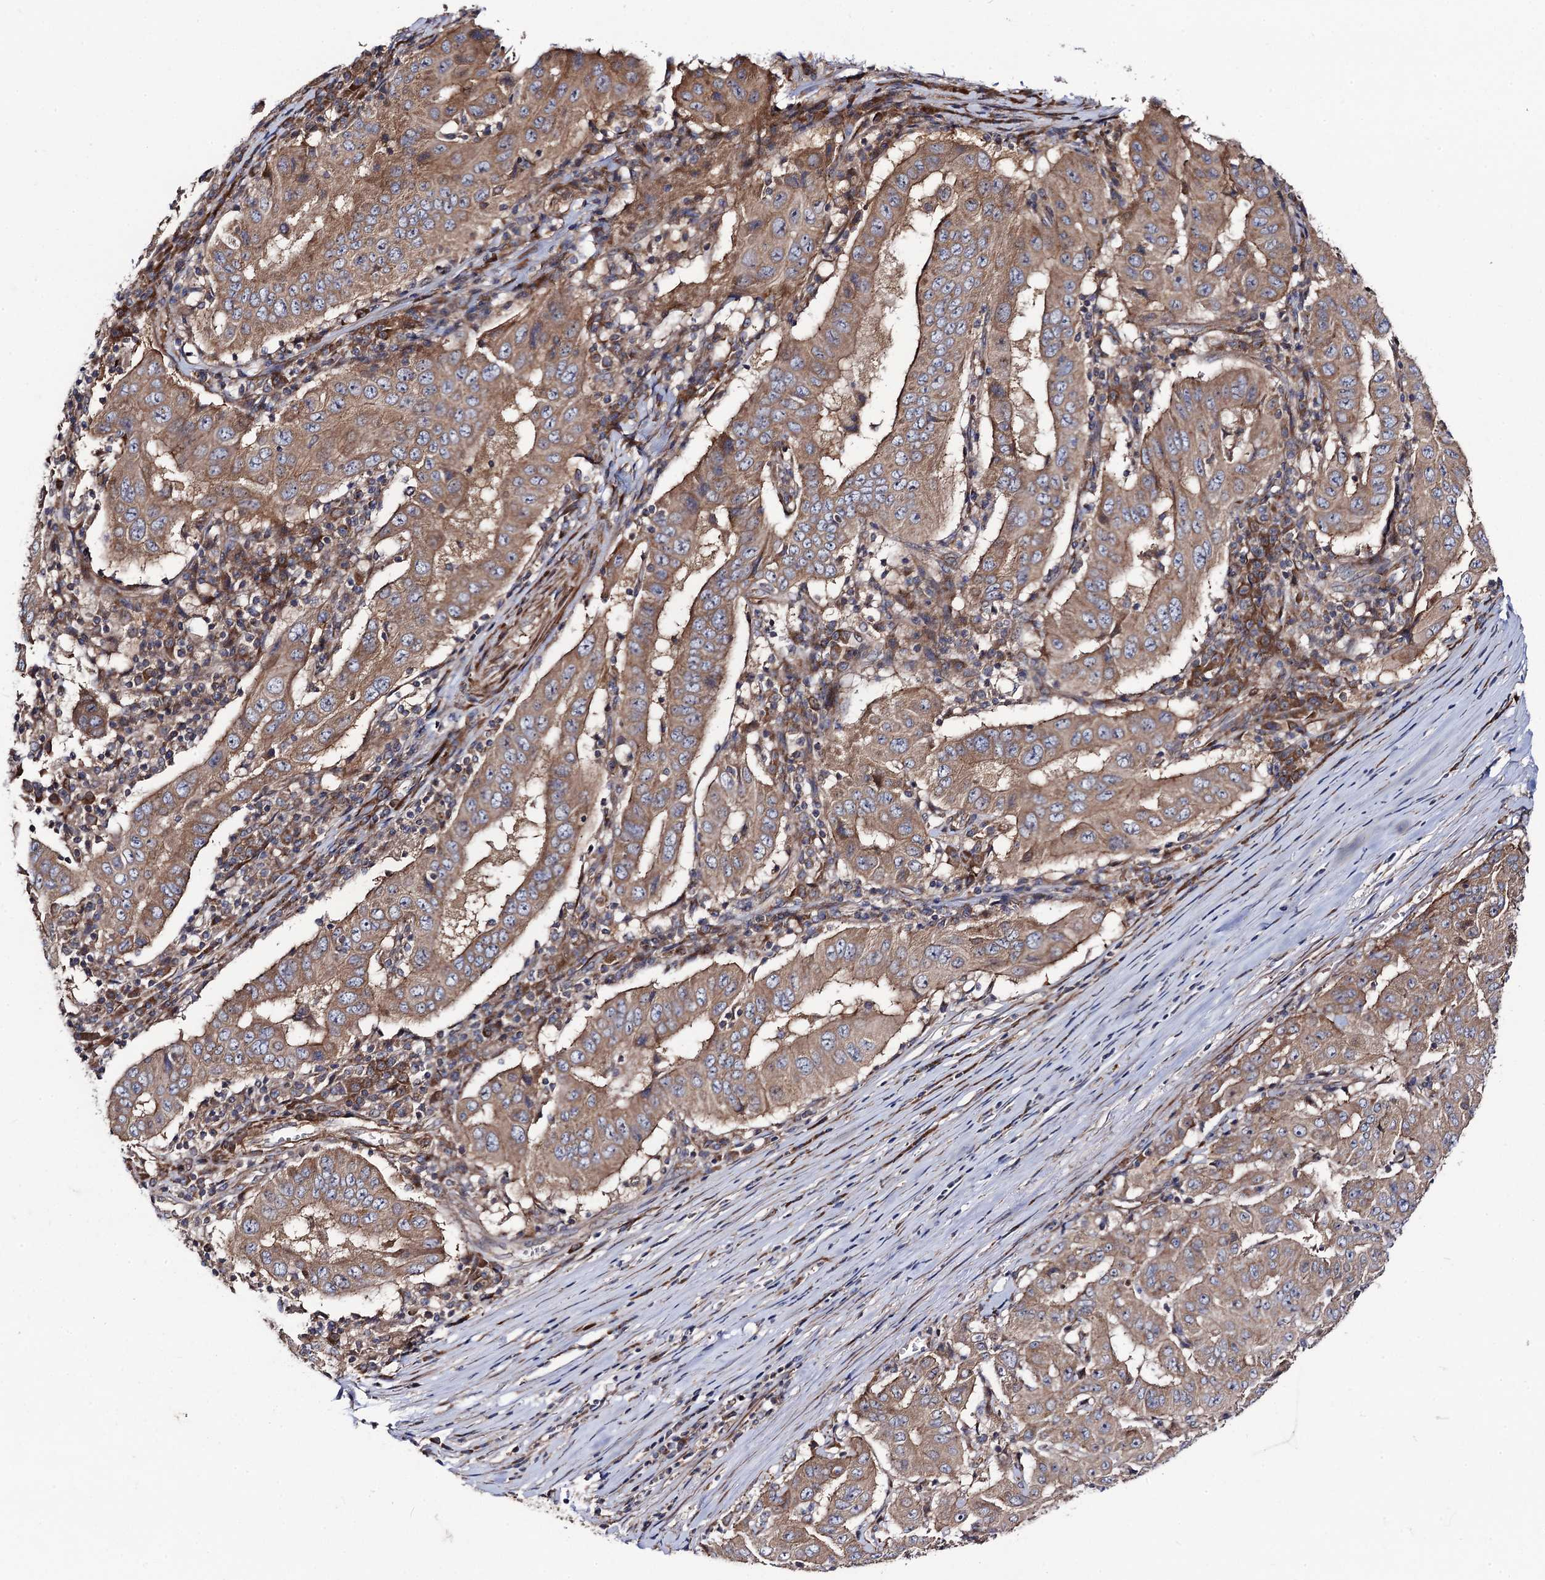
{"staining": {"intensity": "moderate", "quantity": ">75%", "location": "cytoplasmic/membranous"}, "tissue": "pancreatic cancer", "cell_type": "Tumor cells", "image_type": "cancer", "snomed": [{"axis": "morphology", "description": "Adenocarcinoma, NOS"}, {"axis": "topography", "description": "Pancreas"}], "caption": "This image shows immunohistochemistry (IHC) staining of human adenocarcinoma (pancreatic), with medium moderate cytoplasmic/membranous positivity in about >75% of tumor cells.", "gene": "DYDC1", "patient": {"sex": "male", "age": 63}}